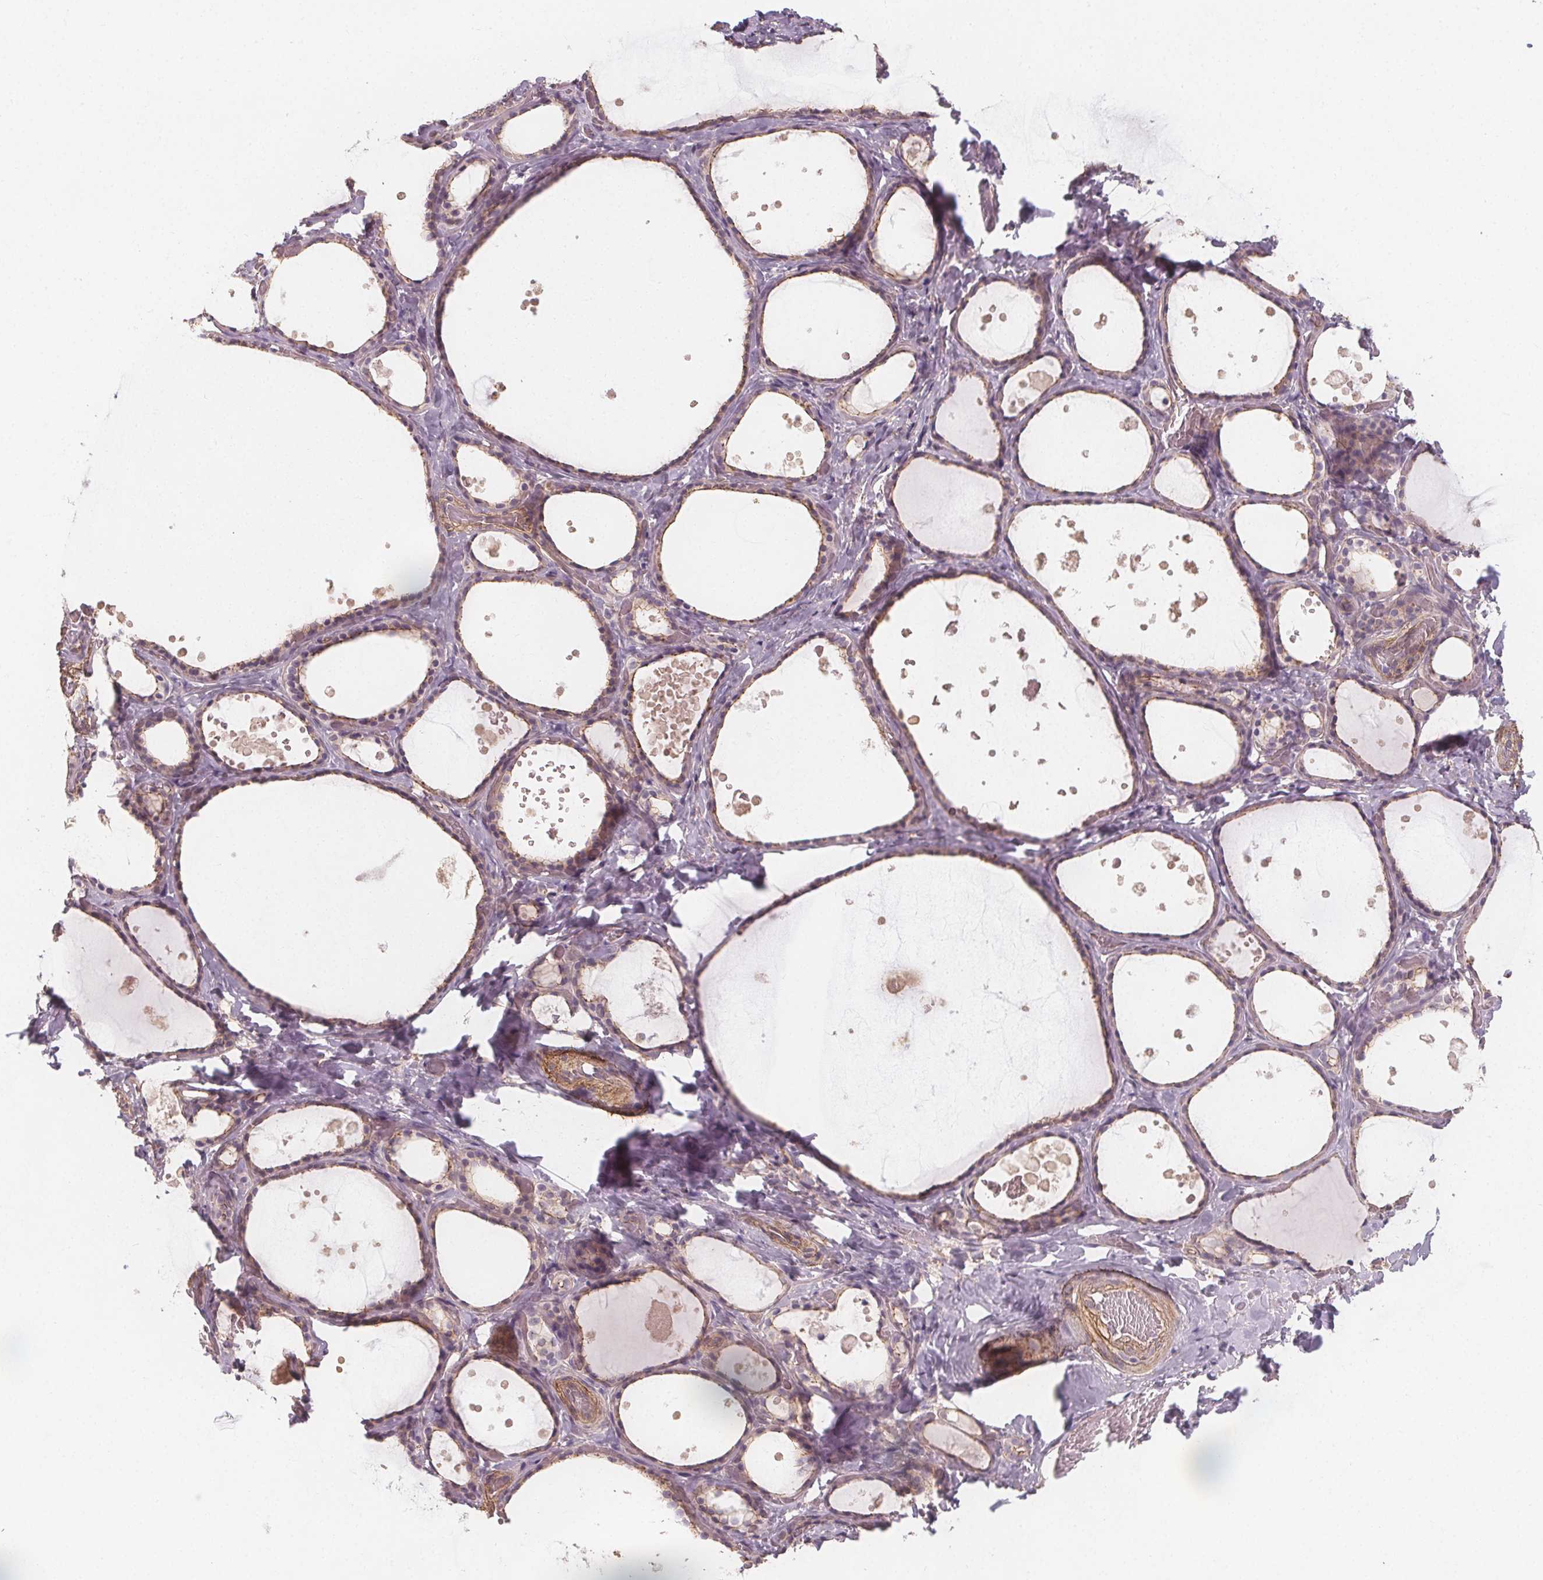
{"staining": {"intensity": "weak", "quantity": "<25%", "location": "cytoplasmic/membranous"}, "tissue": "thyroid gland", "cell_type": "Glandular cells", "image_type": "normal", "snomed": [{"axis": "morphology", "description": "Normal tissue, NOS"}, {"axis": "topography", "description": "Thyroid gland"}], "caption": "The histopathology image shows no significant positivity in glandular cells of thyroid gland.", "gene": "VNN1", "patient": {"sex": "female", "age": 56}}